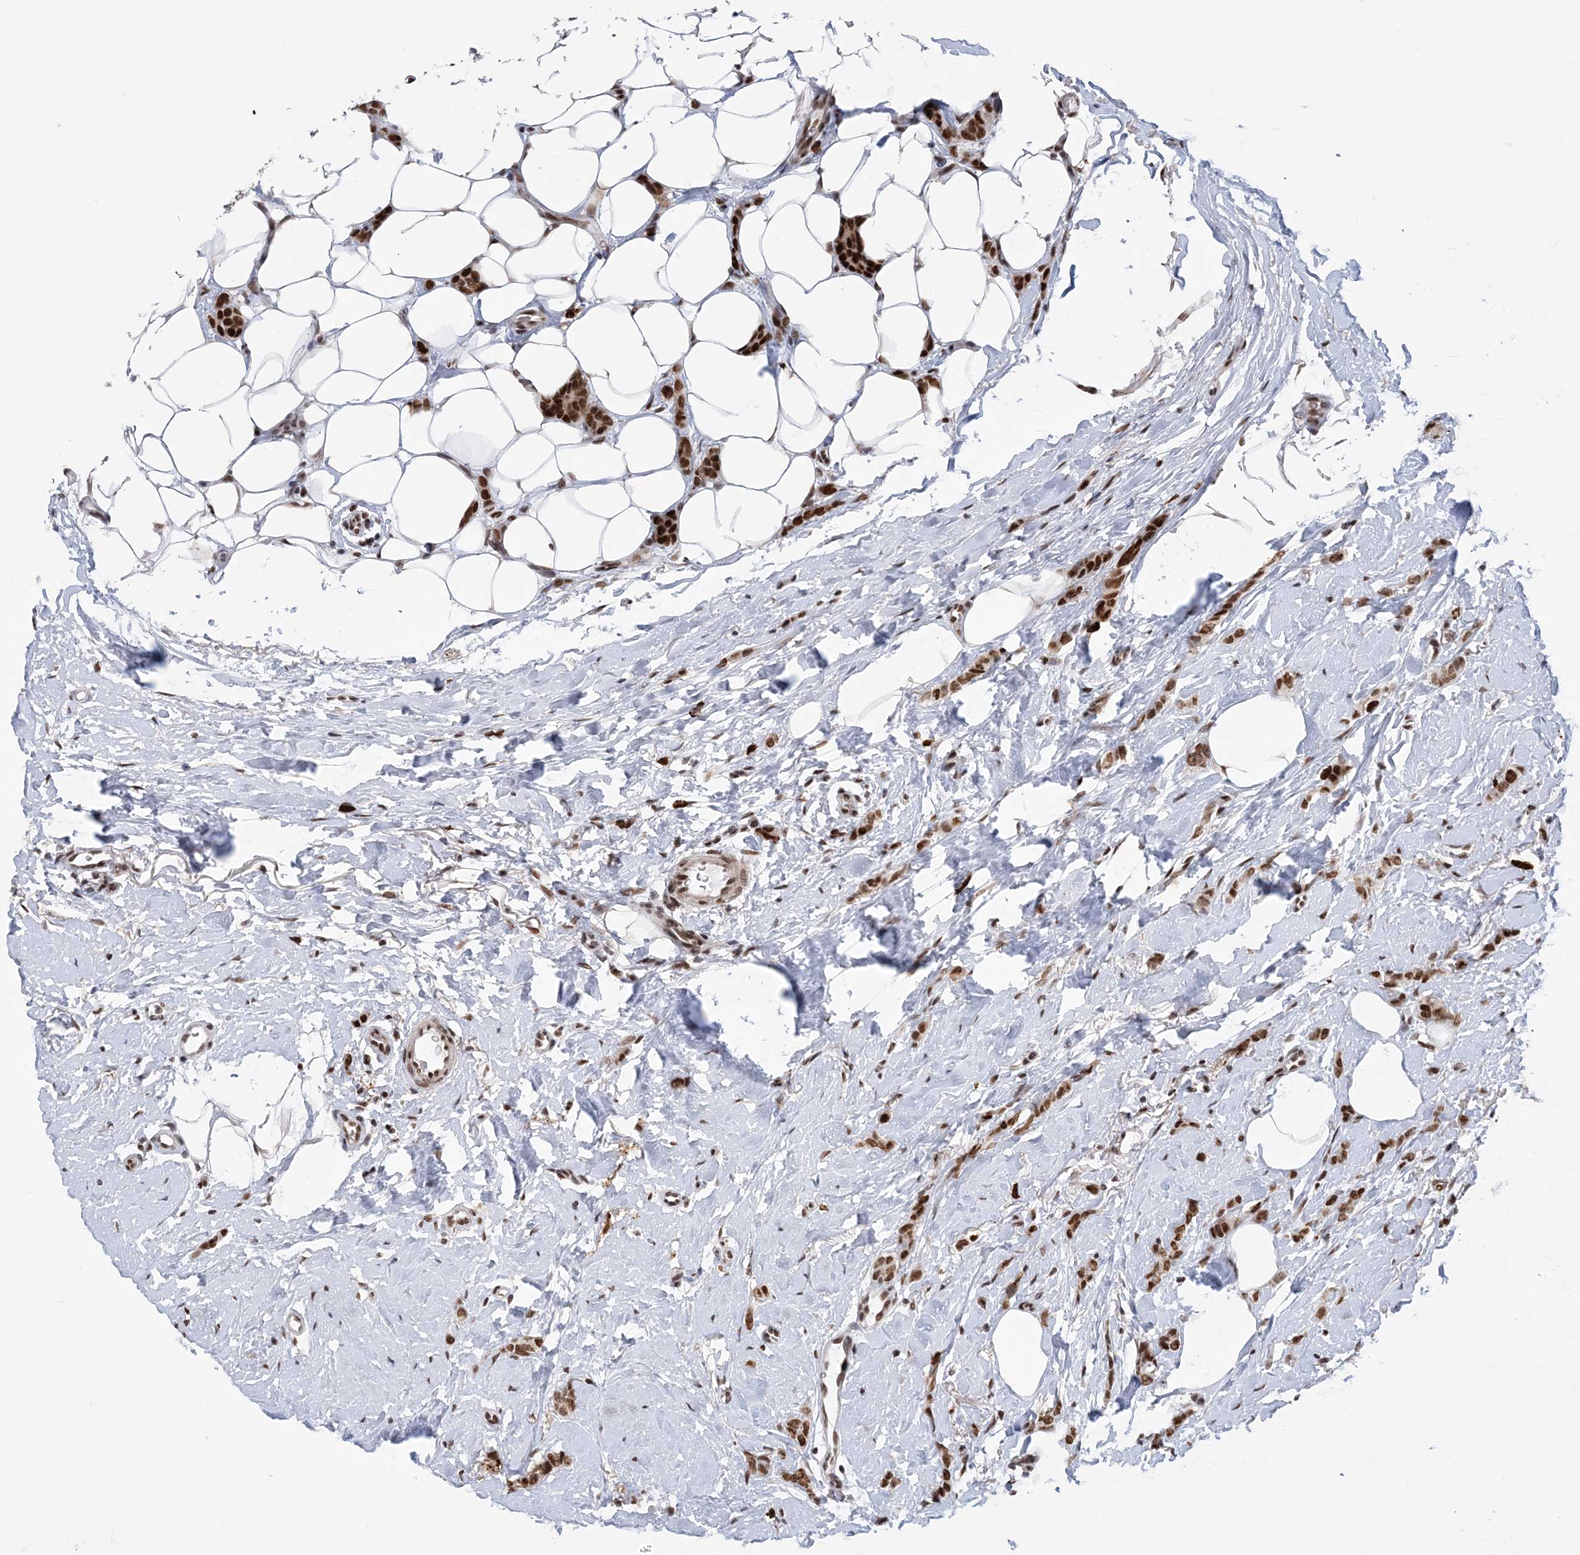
{"staining": {"intensity": "strong", "quantity": ">75%", "location": "nuclear"}, "tissue": "breast cancer", "cell_type": "Tumor cells", "image_type": "cancer", "snomed": [{"axis": "morphology", "description": "Lobular carcinoma"}, {"axis": "topography", "description": "Skin"}, {"axis": "topography", "description": "Breast"}], "caption": "A histopathology image showing strong nuclear positivity in approximately >75% of tumor cells in breast cancer (lobular carcinoma), as visualized by brown immunohistochemical staining.", "gene": "ZBTB7A", "patient": {"sex": "female", "age": 46}}